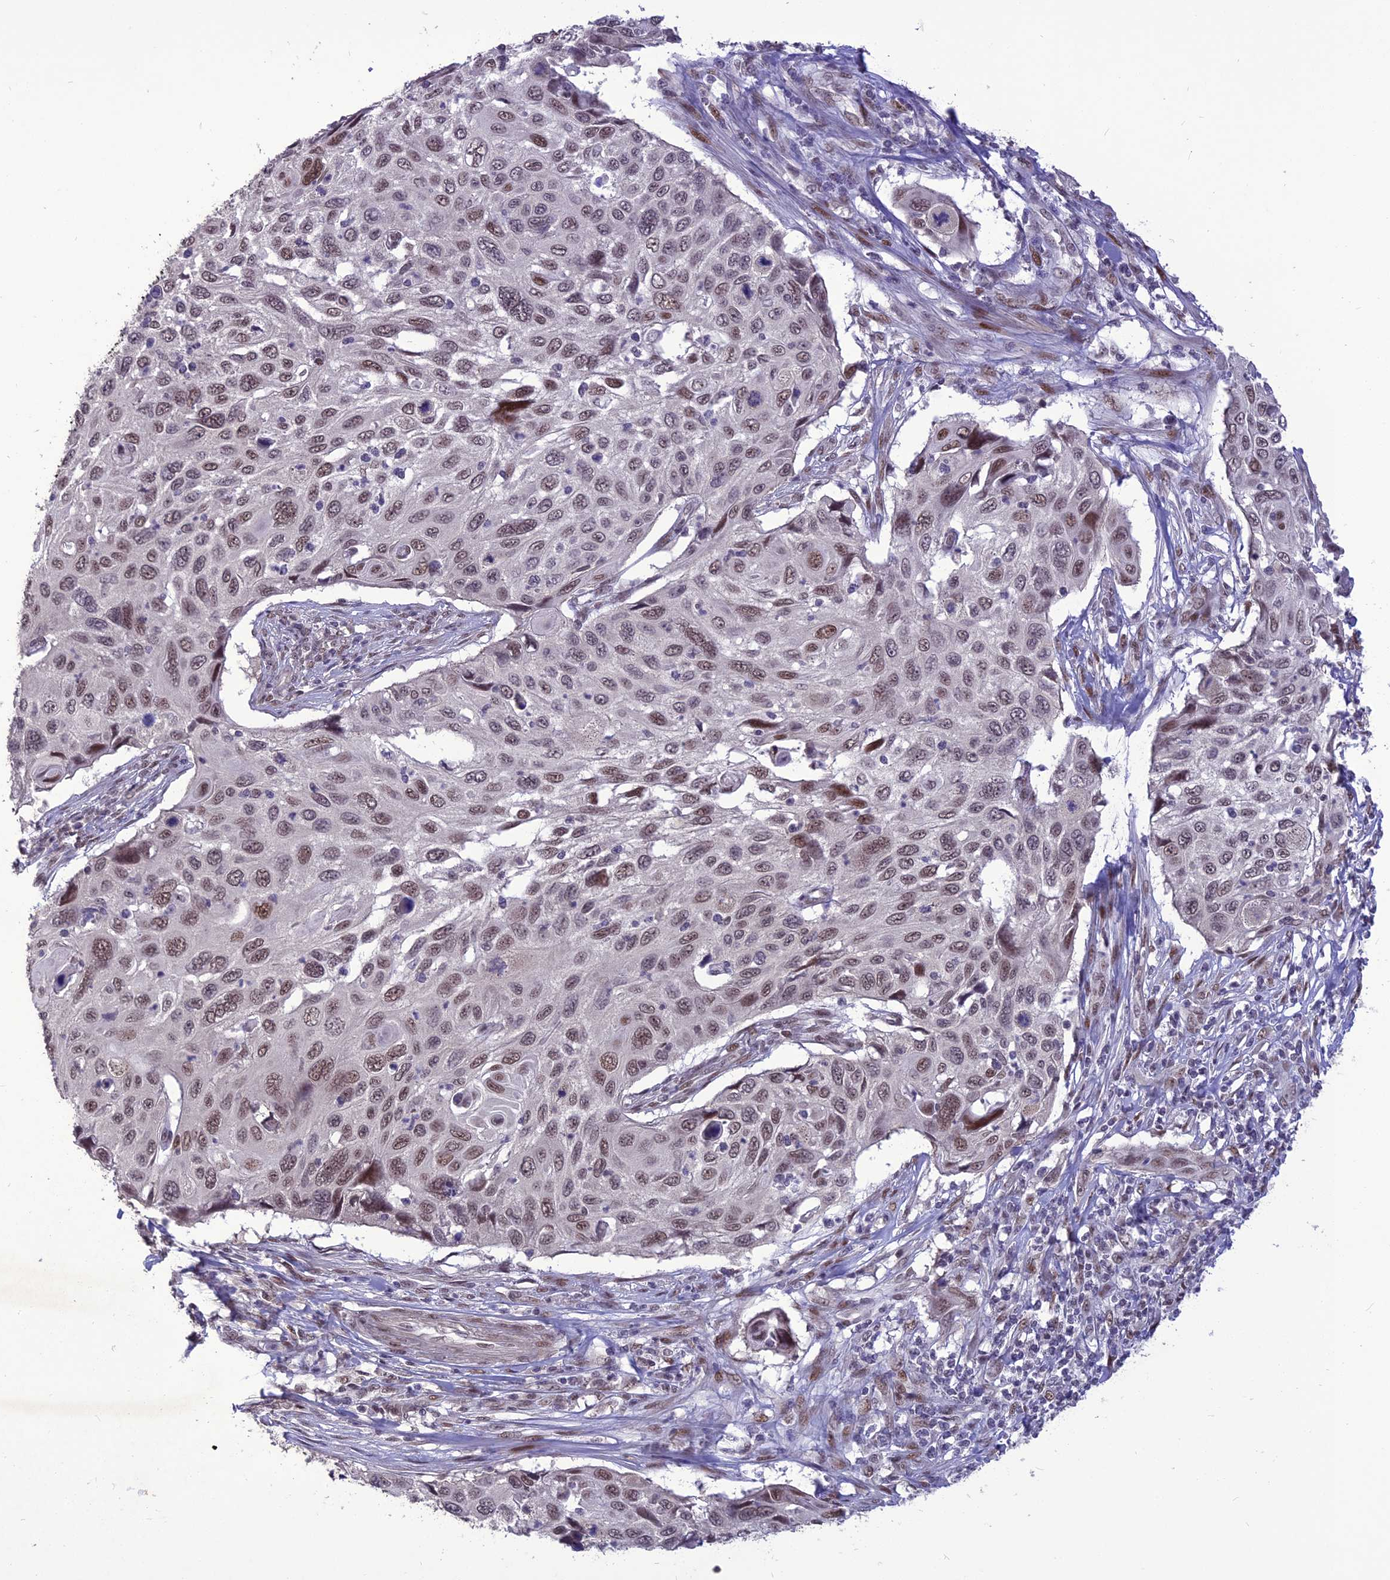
{"staining": {"intensity": "weak", "quantity": ">75%", "location": "nuclear"}, "tissue": "cervical cancer", "cell_type": "Tumor cells", "image_type": "cancer", "snomed": [{"axis": "morphology", "description": "Squamous cell carcinoma, NOS"}, {"axis": "topography", "description": "Cervix"}], "caption": "IHC staining of cervical cancer (squamous cell carcinoma), which displays low levels of weak nuclear expression in approximately >75% of tumor cells indicating weak nuclear protein positivity. The staining was performed using DAB (brown) for protein detection and nuclei were counterstained in hematoxylin (blue).", "gene": "DIS3", "patient": {"sex": "female", "age": 70}}